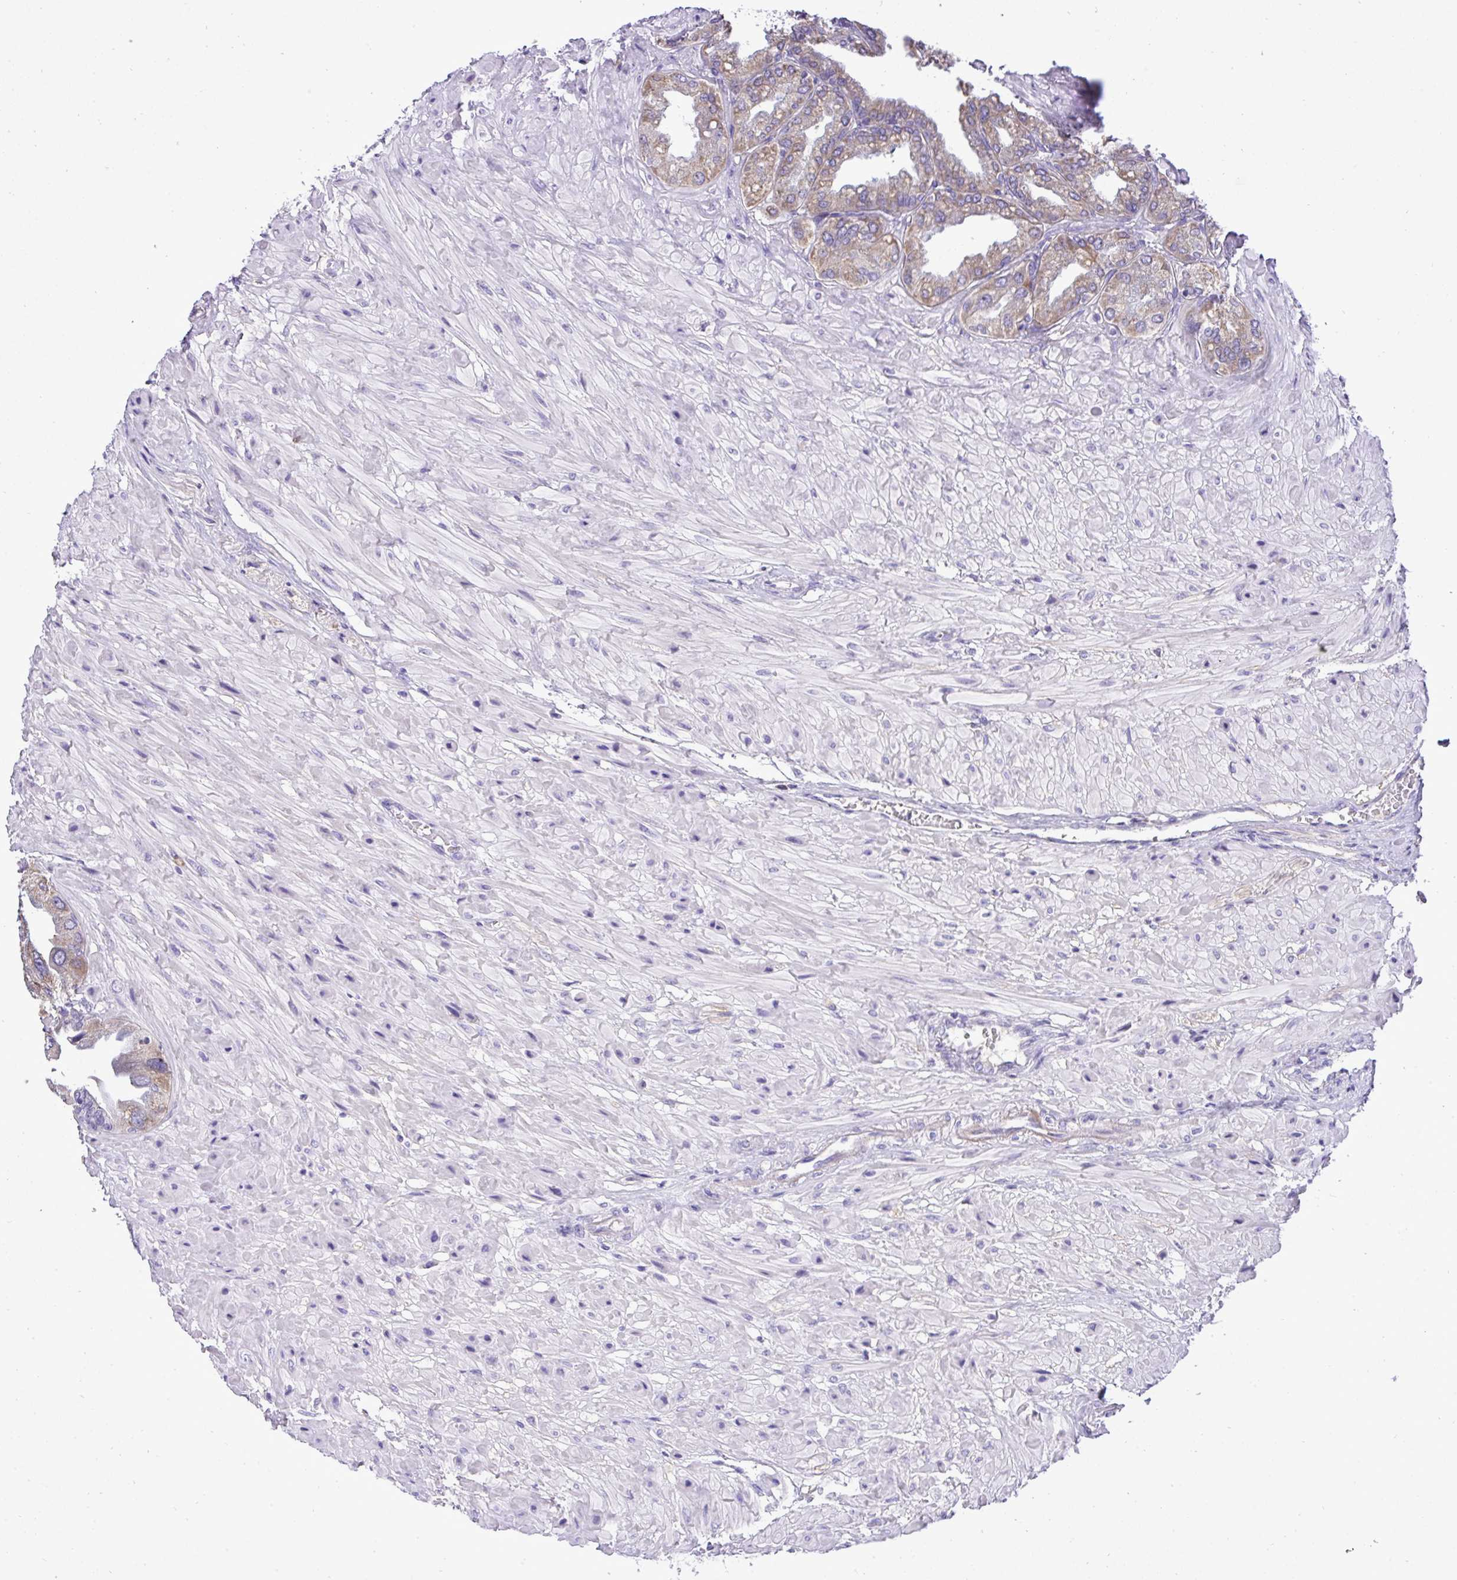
{"staining": {"intensity": "moderate", "quantity": ">75%", "location": "cytoplasmic/membranous"}, "tissue": "seminal vesicle", "cell_type": "Glandular cells", "image_type": "normal", "snomed": [{"axis": "morphology", "description": "Normal tissue, NOS"}, {"axis": "topography", "description": "Seminal veicle"}], "caption": "Seminal vesicle was stained to show a protein in brown. There is medium levels of moderate cytoplasmic/membranous staining in about >75% of glandular cells. The staining is performed using DAB brown chromogen to label protein expression. The nuclei are counter-stained blue using hematoxylin.", "gene": "ST8SIA2", "patient": {"sex": "male", "age": 55}}